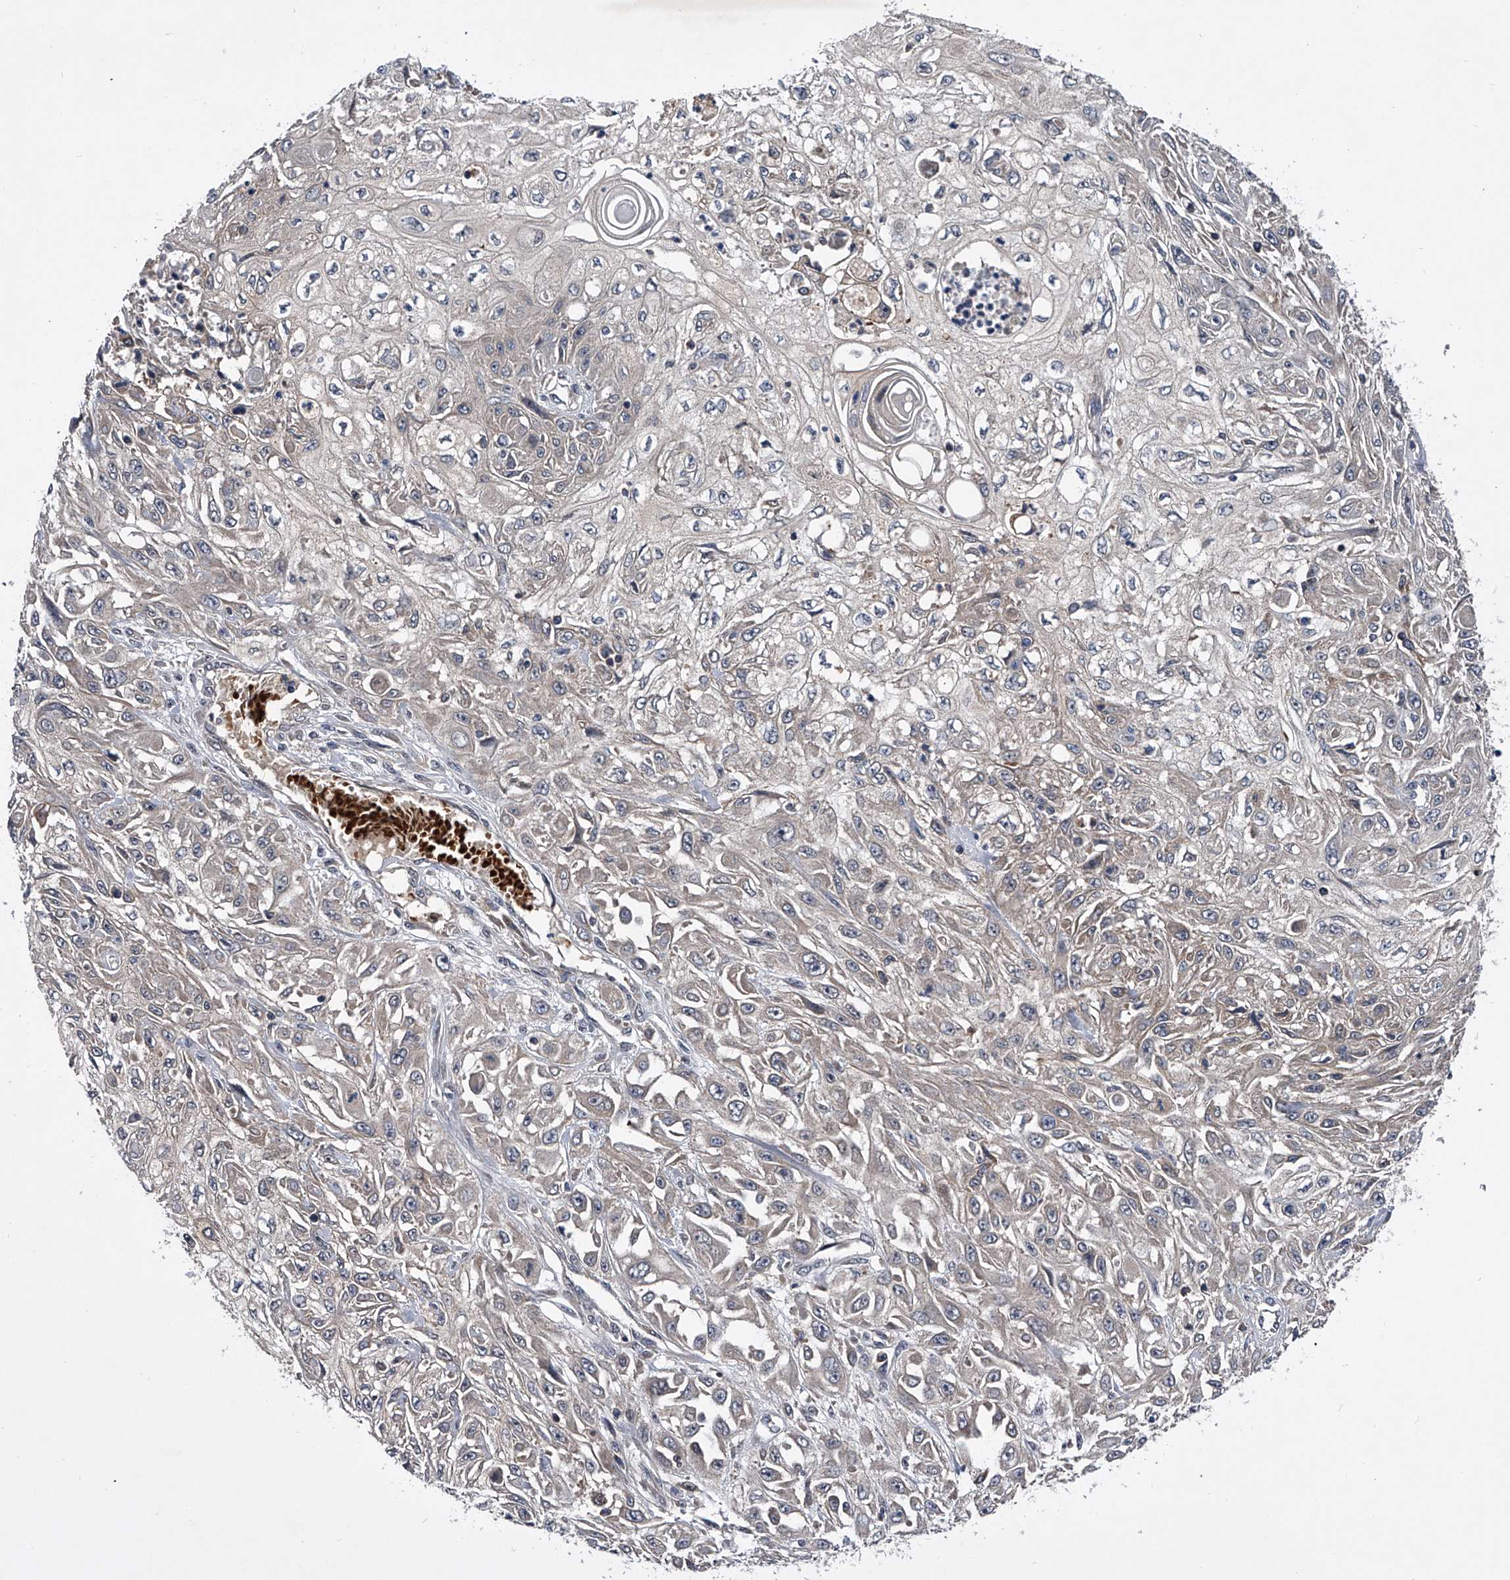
{"staining": {"intensity": "negative", "quantity": "none", "location": "none"}, "tissue": "skin cancer", "cell_type": "Tumor cells", "image_type": "cancer", "snomed": [{"axis": "morphology", "description": "Squamous cell carcinoma, NOS"}, {"axis": "morphology", "description": "Squamous cell carcinoma, metastatic, NOS"}, {"axis": "topography", "description": "Skin"}, {"axis": "topography", "description": "Lymph node"}], "caption": "High magnification brightfield microscopy of skin cancer (metastatic squamous cell carcinoma) stained with DAB (brown) and counterstained with hematoxylin (blue): tumor cells show no significant positivity. (DAB (3,3'-diaminobenzidine) IHC visualized using brightfield microscopy, high magnification).", "gene": "ZNF30", "patient": {"sex": "male", "age": 75}}